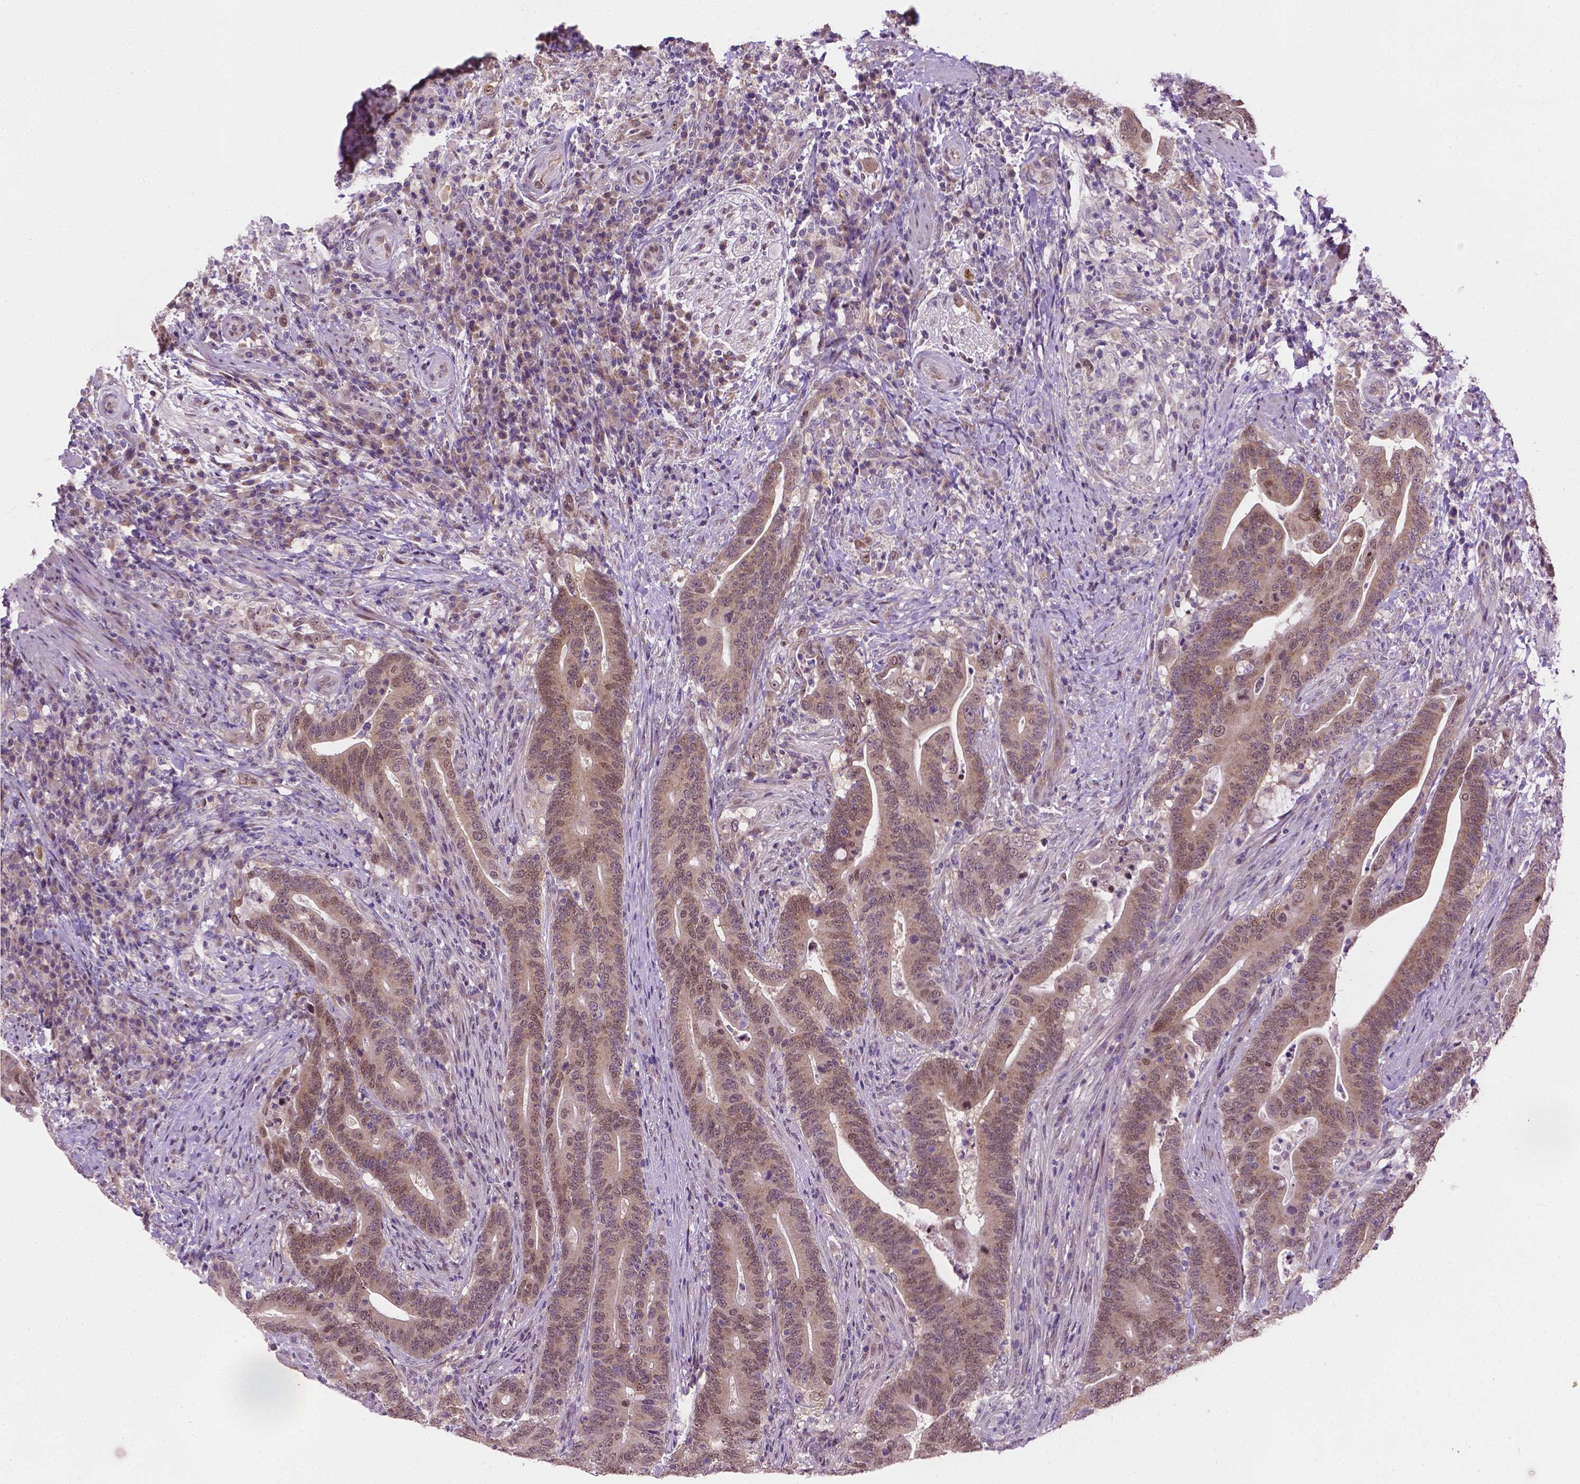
{"staining": {"intensity": "weak", "quantity": "25%-75%", "location": "nuclear"}, "tissue": "colorectal cancer", "cell_type": "Tumor cells", "image_type": "cancer", "snomed": [{"axis": "morphology", "description": "Adenocarcinoma, NOS"}, {"axis": "topography", "description": "Colon"}], "caption": "Approximately 25%-75% of tumor cells in colorectal cancer (adenocarcinoma) demonstrate weak nuclear protein staining as visualized by brown immunohistochemical staining.", "gene": "IRF6", "patient": {"sex": "female", "age": 66}}